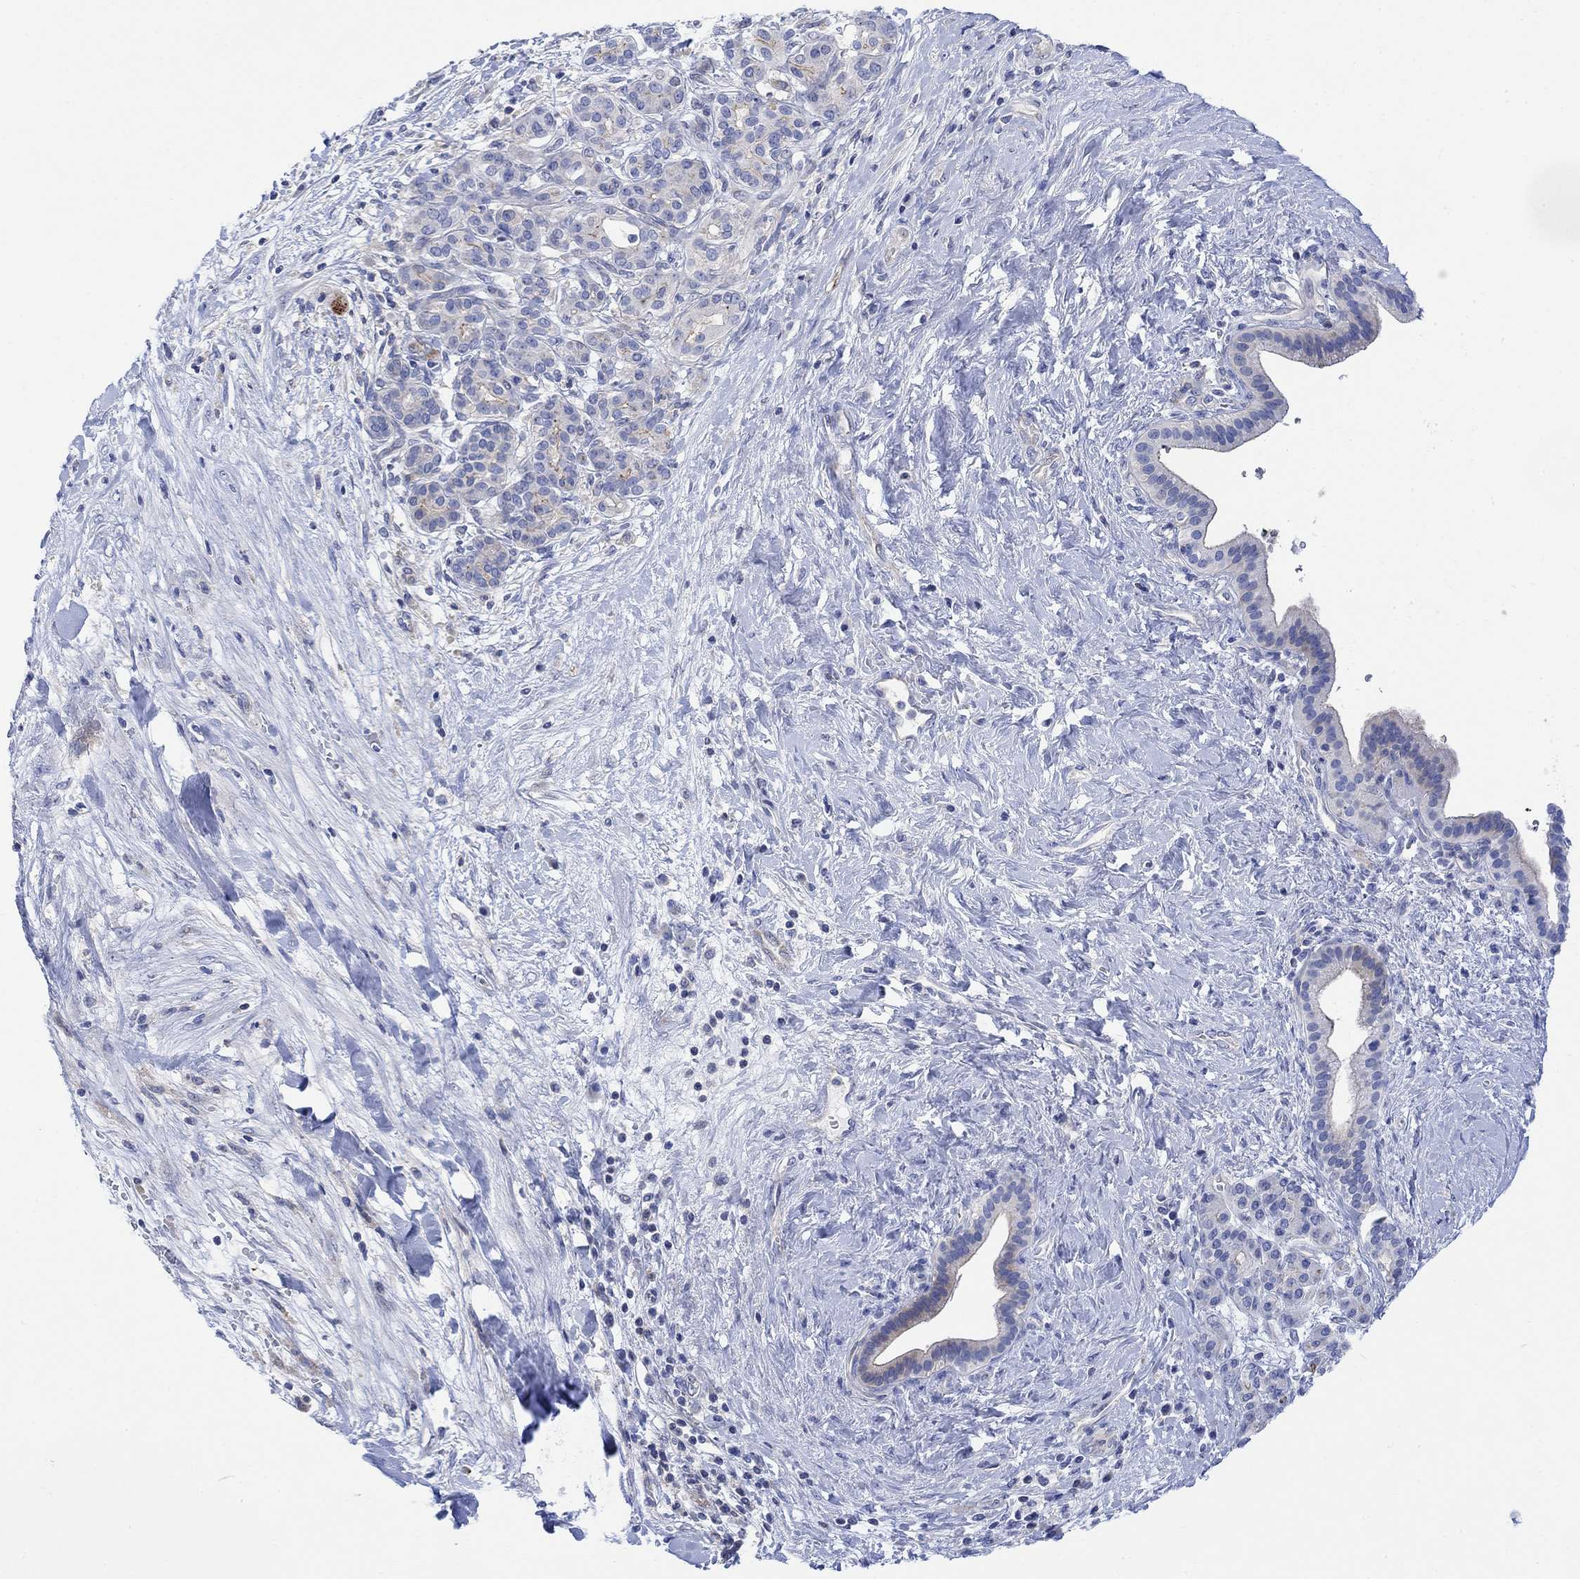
{"staining": {"intensity": "negative", "quantity": "none", "location": "none"}, "tissue": "pancreatic cancer", "cell_type": "Tumor cells", "image_type": "cancer", "snomed": [{"axis": "morphology", "description": "Adenocarcinoma, NOS"}, {"axis": "topography", "description": "Pancreas"}], "caption": "This is a micrograph of immunohistochemistry staining of adenocarcinoma (pancreatic), which shows no positivity in tumor cells. The staining was performed using DAB to visualize the protein expression in brown, while the nuclei were stained in blue with hematoxylin (Magnification: 20x).", "gene": "ARSK", "patient": {"sex": "male", "age": 44}}